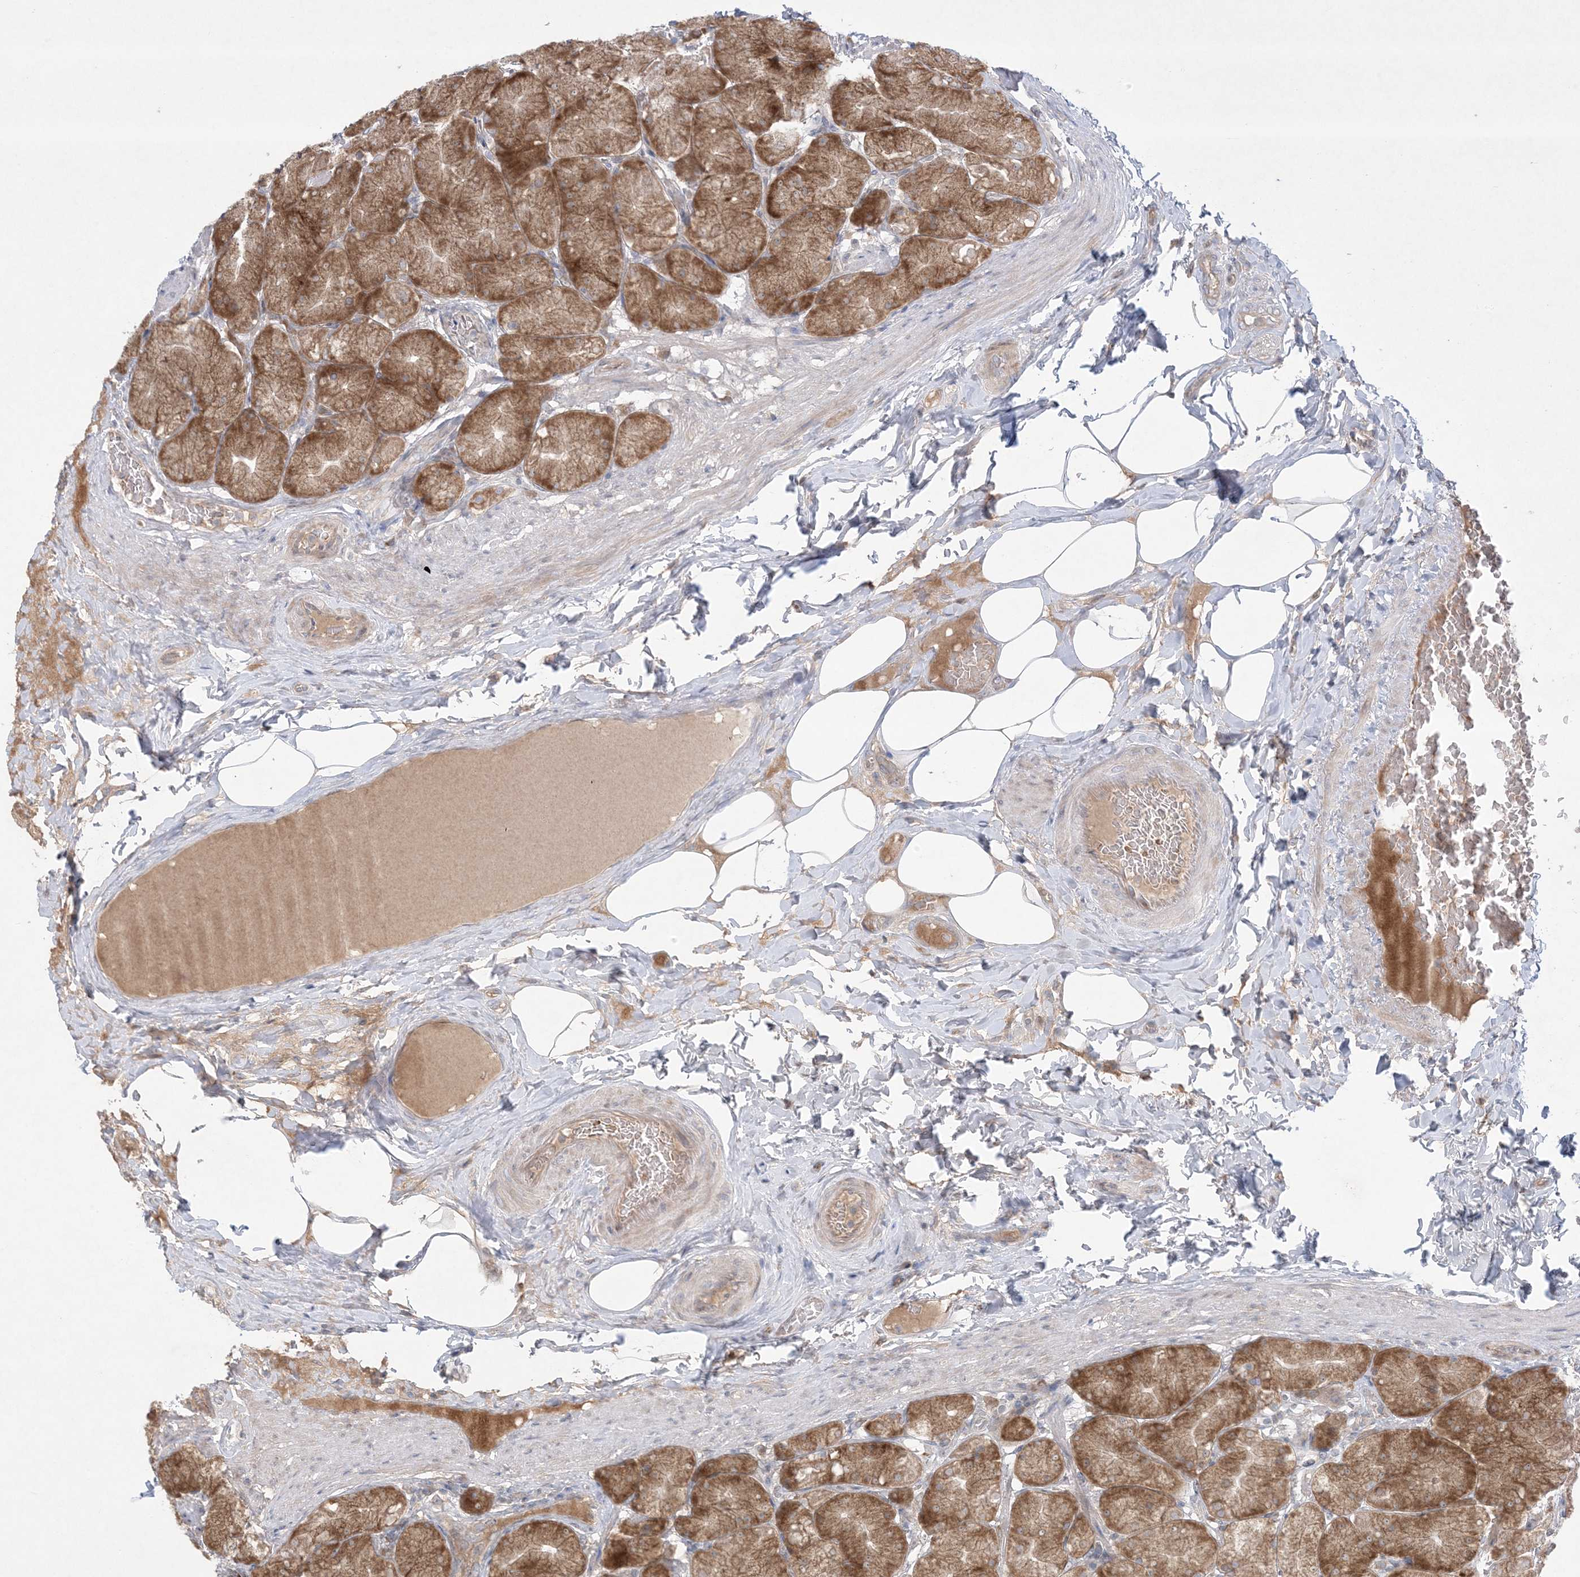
{"staining": {"intensity": "moderate", "quantity": ">75%", "location": "cytoplasmic/membranous"}, "tissue": "stomach", "cell_type": "Glandular cells", "image_type": "normal", "snomed": [{"axis": "morphology", "description": "Normal tissue, NOS"}, {"axis": "topography", "description": "Stomach, upper"}], "caption": "Stomach stained with IHC shows moderate cytoplasmic/membranous positivity in about >75% of glandular cells. The staining is performed using DAB (3,3'-diaminobenzidine) brown chromogen to label protein expression. The nuclei are counter-stained blue using hematoxylin.", "gene": "MMGT1", "patient": {"sex": "female", "age": 56}}